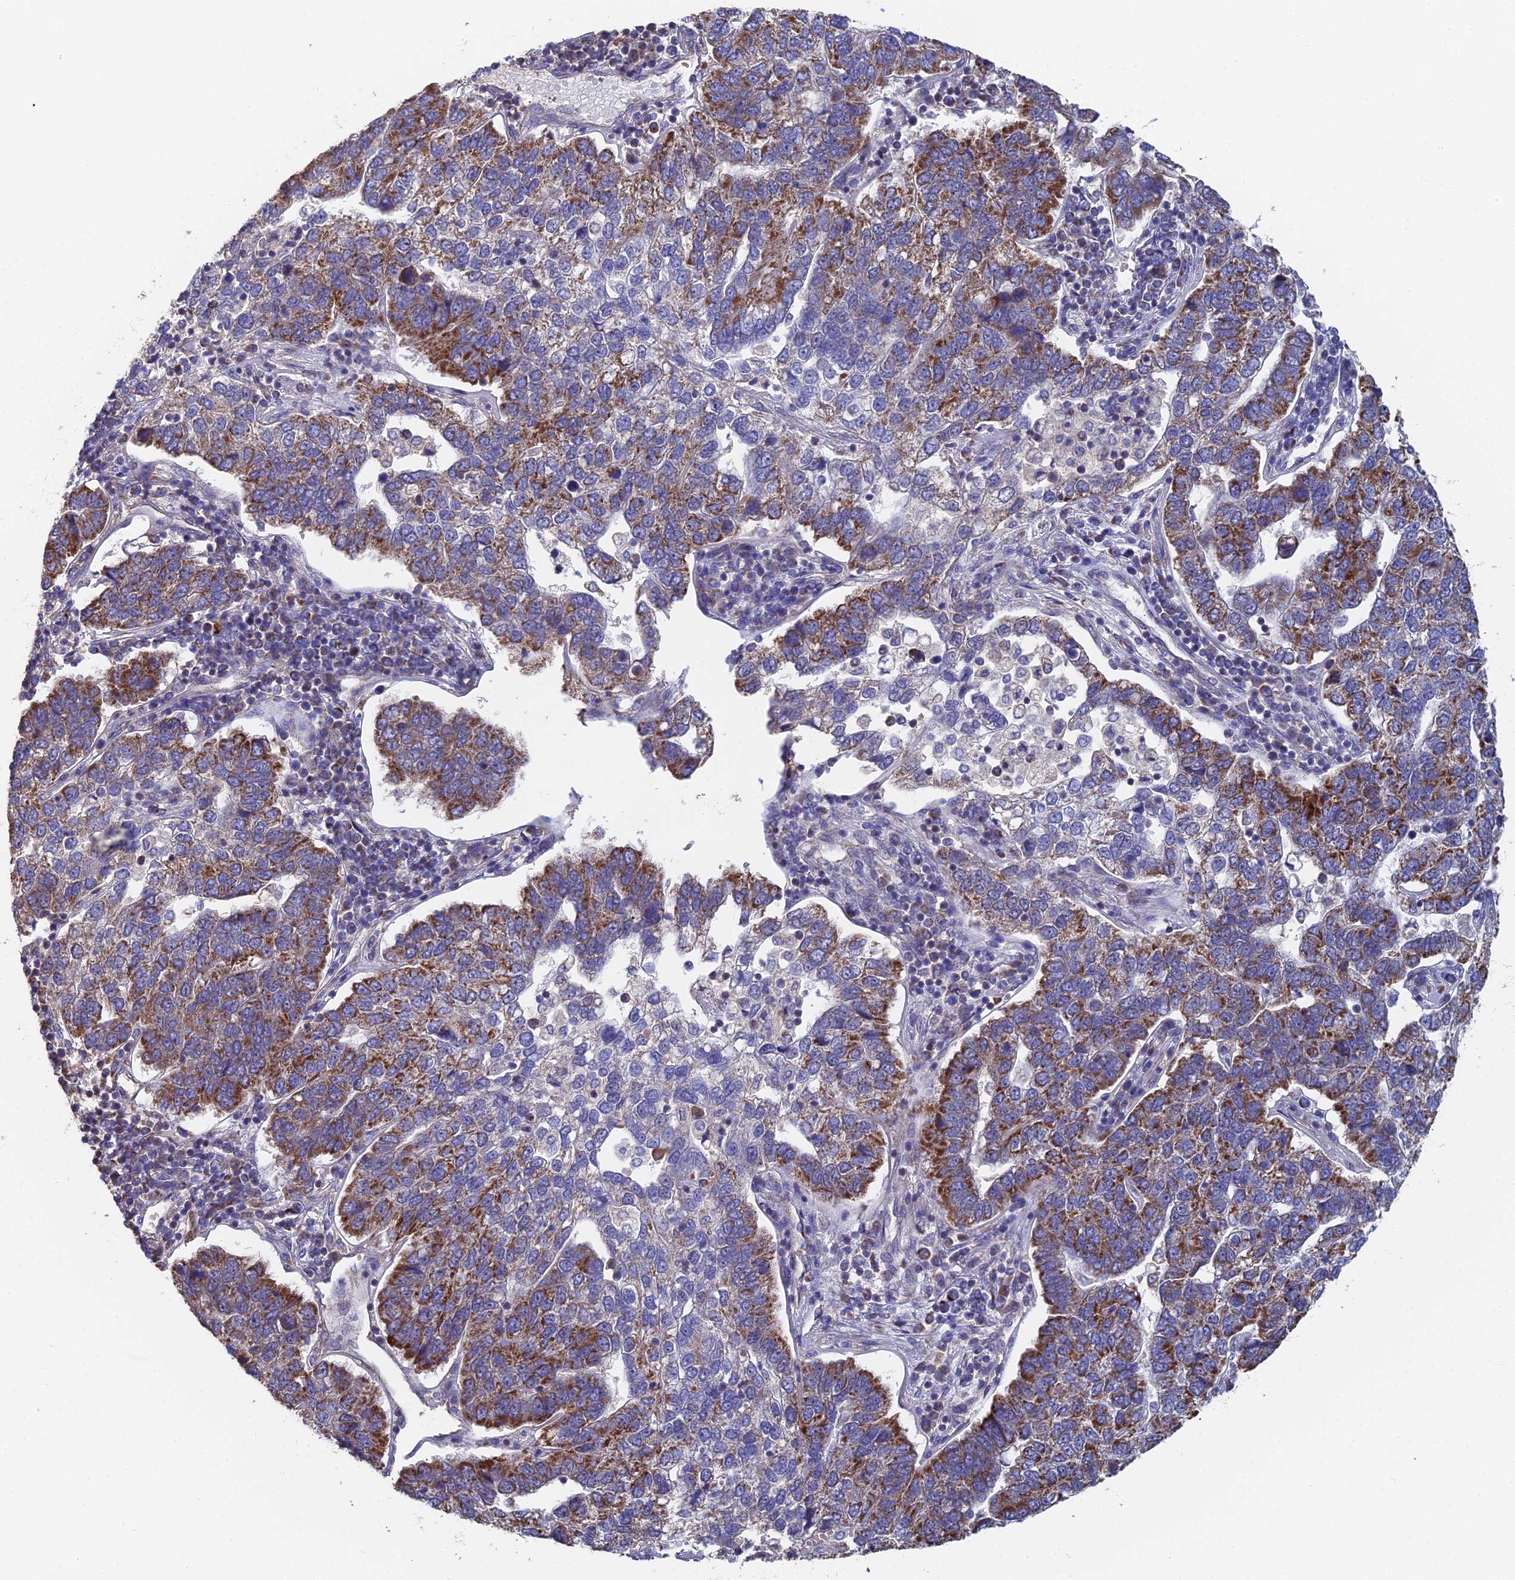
{"staining": {"intensity": "moderate", "quantity": "25%-75%", "location": "cytoplasmic/membranous"}, "tissue": "pancreatic cancer", "cell_type": "Tumor cells", "image_type": "cancer", "snomed": [{"axis": "morphology", "description": "Adenocarcinoma, NOS"}, {"axis": "topography", "description": "Pancreas"}], "caption": "Human pancreatic cancer stained with a protein marker reveals moderate staining in tumor cells.", "gene": "ECSIT", "patient": {"sex": "female", "age": 61}}